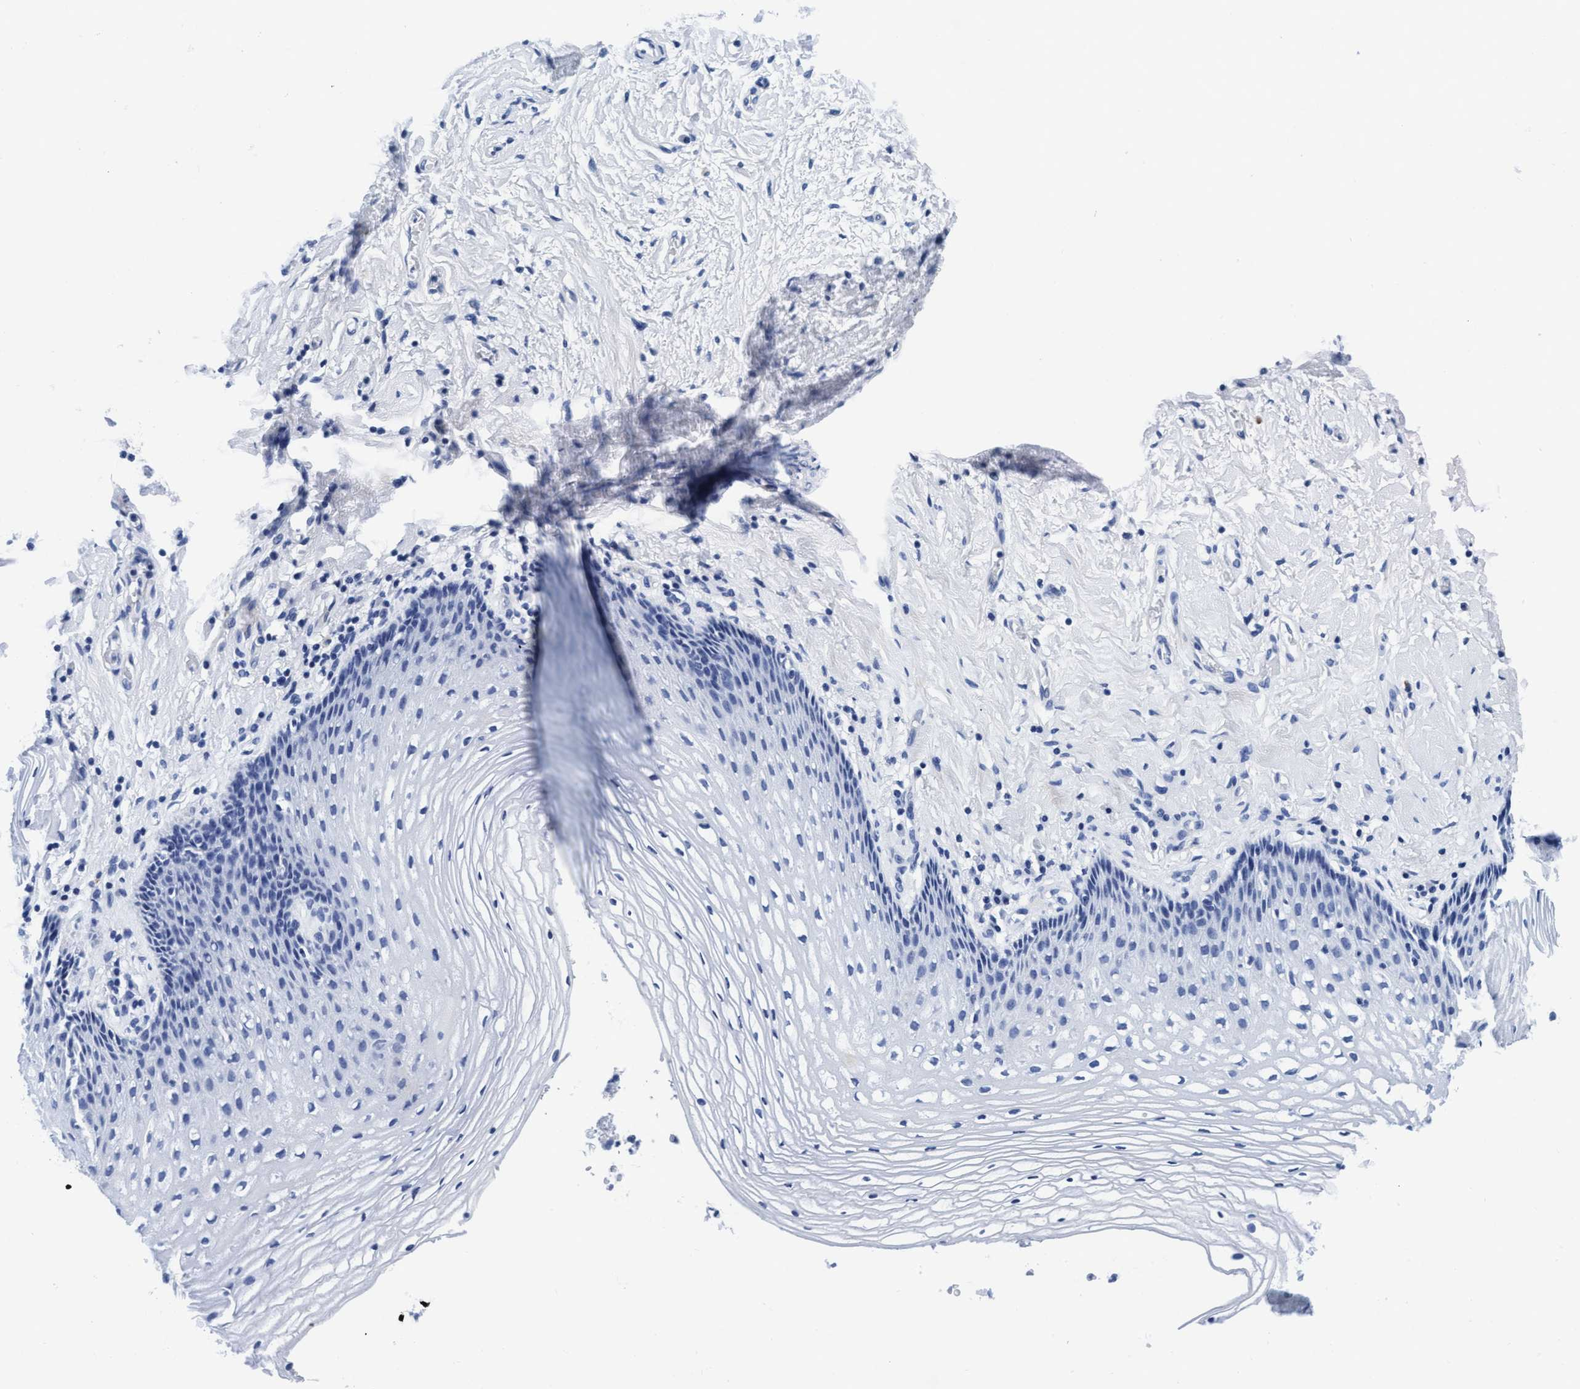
{"staining": {"intensity": "negative", "quantity": "none", "location": "none"}, "tissue": "vagina", "cell_type": "Squamous epithelial cells", "image_type": "normal", "snomed": [{"axis": "morphology", "description": "Normal tissue, NOS"}, {"axis": "topography", "description": "Vagina"}], "caption": "Vagina stained for a protein using IHC demonstrates no expression squamous epithelial cells.", "gene": "ARSG", "patient": {"sex": "female", "age": 60}}